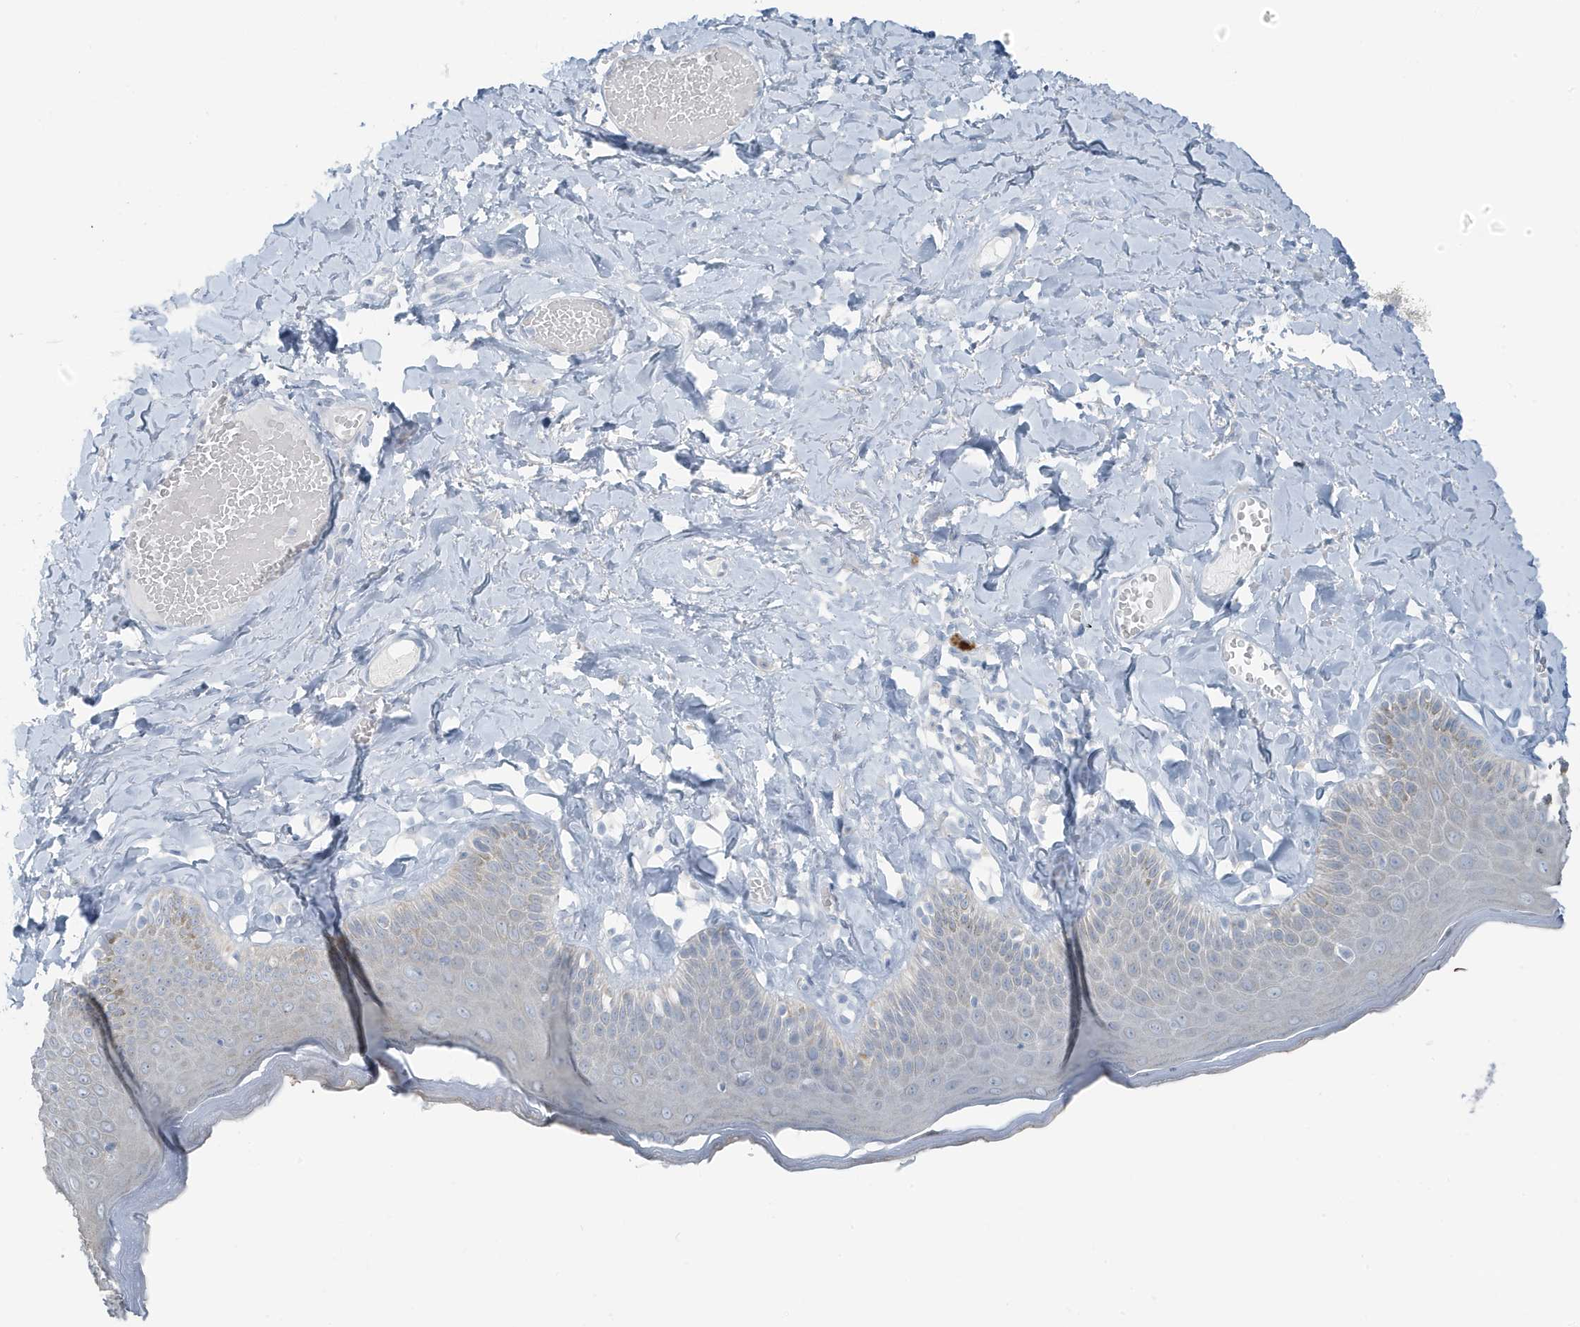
{"staining": {"intensity": "weak", "quantity": "<25%", "location": "cytoplasmic/membranous"}, "tissue": "skin", "cell_type": "Epidermal cells", "image_type": "normal", "snomed": [{"axis": "morphology", "description": "Normal tissue, NOS"}, {"axis": "topography", "description": "Anal"}], "caption": "This is an immunohistochemistry (IHC) histopathology image of benign skin. There is no staining in epidermal cells.", "gene": "ZFP64", "patient": {"sex": "male", "age": 69}}